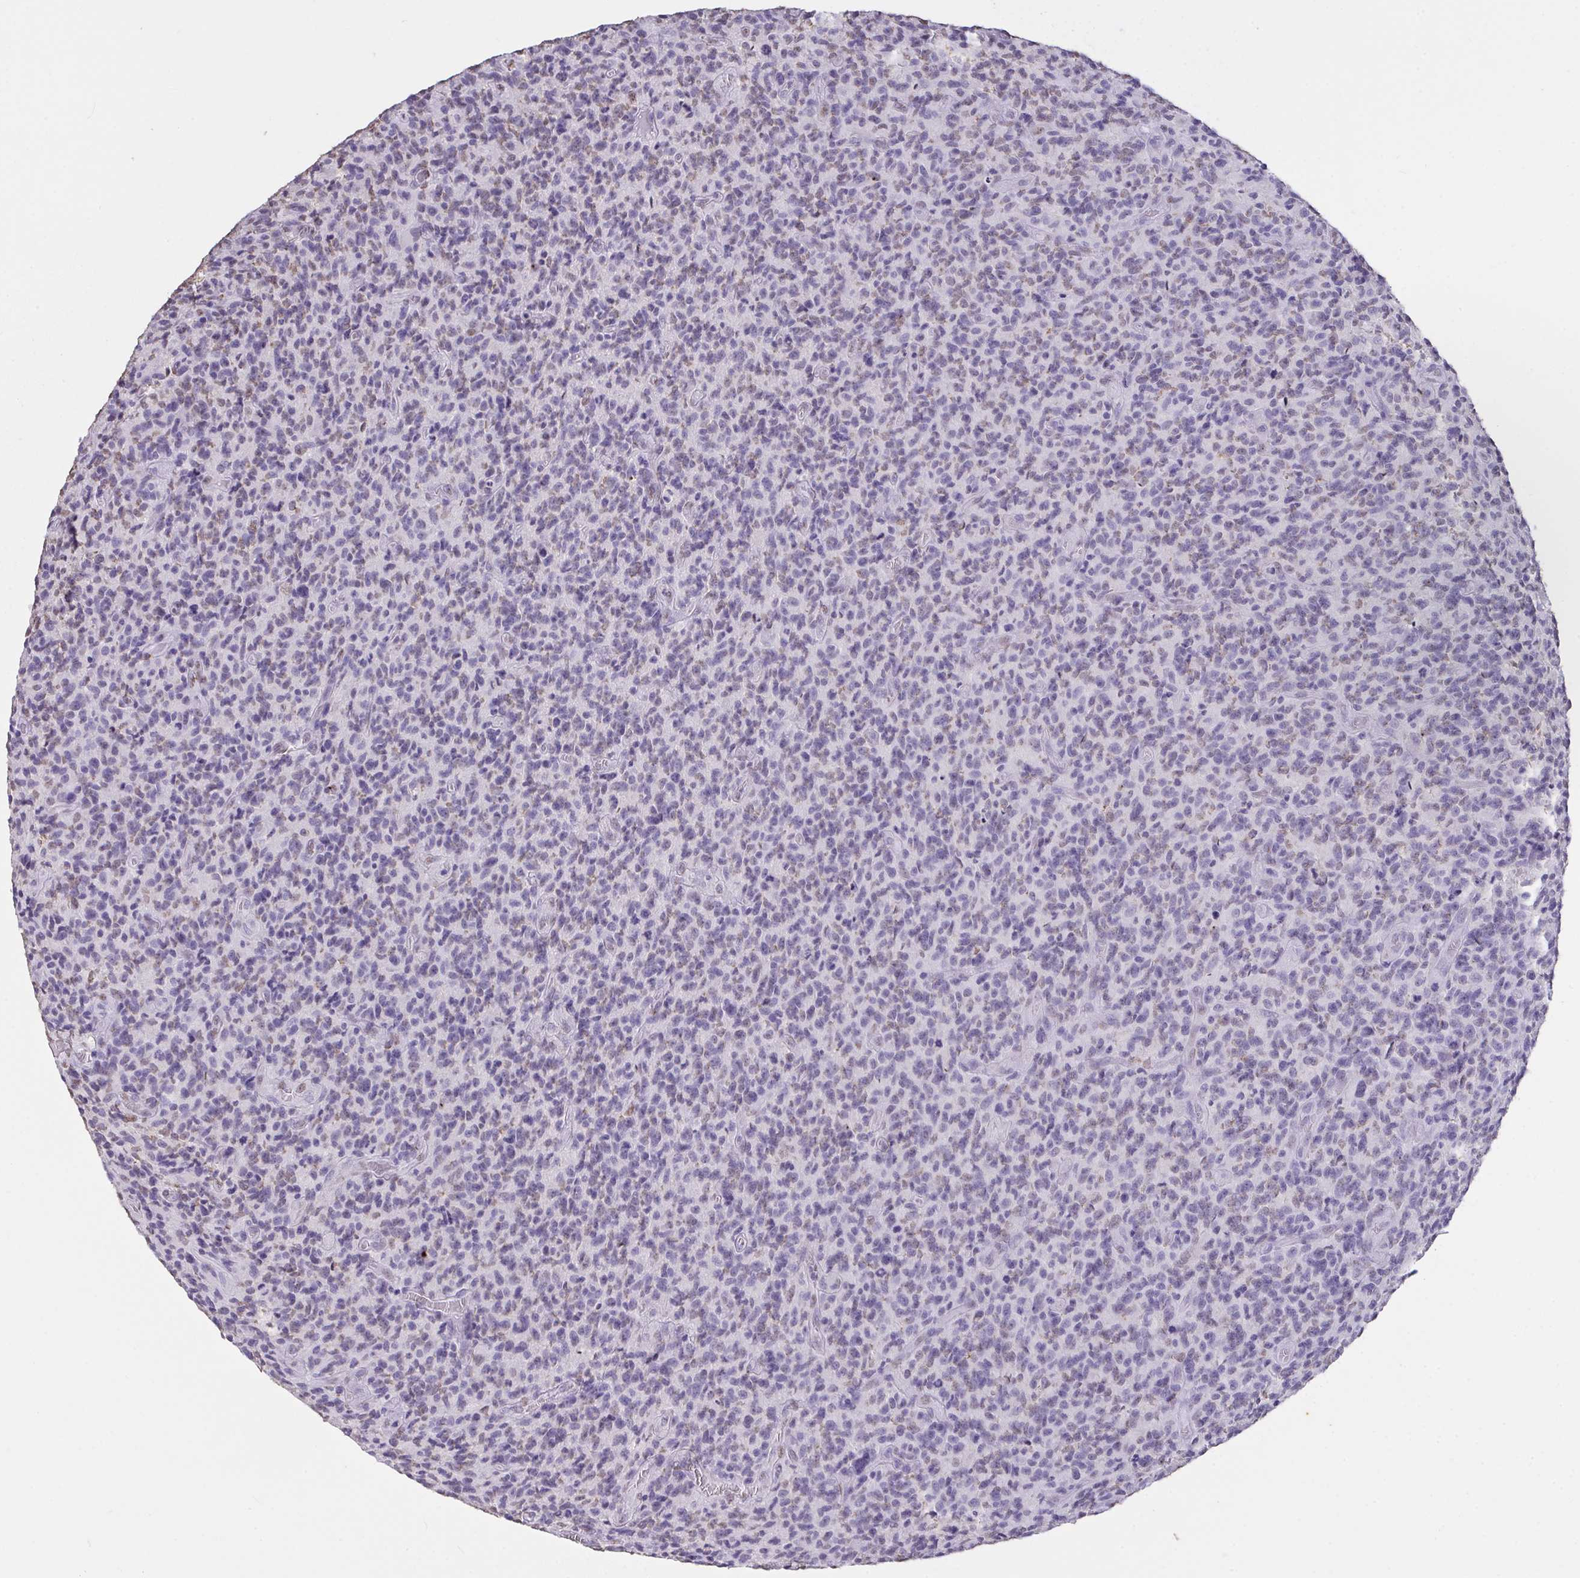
{"staining": {"intensity": "weak", "quantity": "<25%", "location": "nuclear"}, "tissue": "glioma", "cell_type": "Tumor cells", "image_type": "cancer", "snomed": [{"axis": "morphology", "description": "Glioma, malignant, High grade"}, {"axis": "topography", "description": "Brain"}], "caption": "An immunohistochemistry photomicrograph of glioma is shown. There is no staining in tumor cells of glioma. The staining was performed using DAB (3,3'-diaminobenzidine) to visualize the protein expression in brown, while the nuclei were stained in blue with hematoxylin (Magnification: 20x).", "gene": "SEMA6B", "patient": {"sex": "male", "age": 76}}